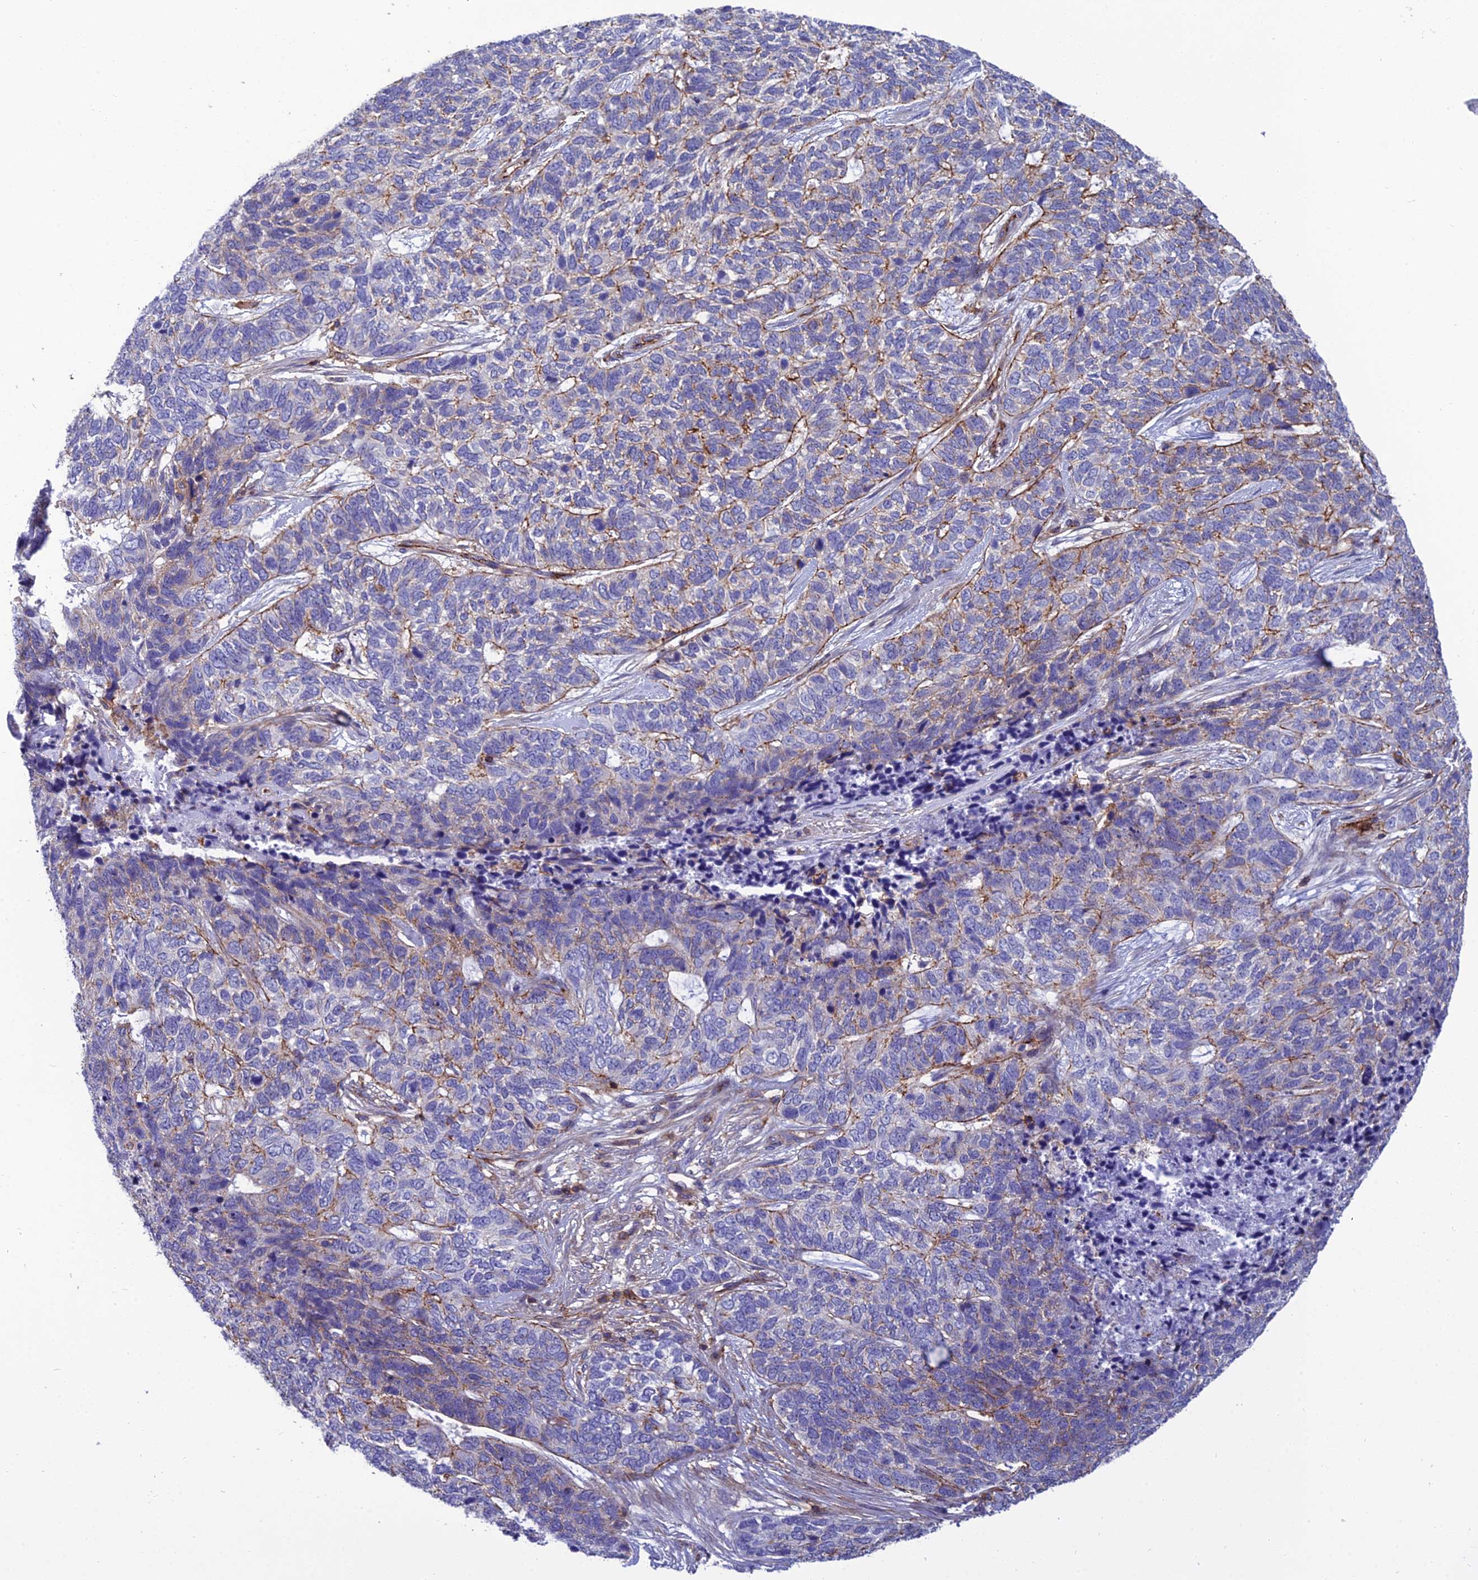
{"staining": {"intensity": "moderate", "quantity": "25%-75%", "location": "cytoplasmic/membranous"}, "tissue": "skin cancer", "cell_type": "Tumor cells", "image_type": "cancer", "snomed": [{"axis": "morphology", "description": "Basal cell carcinoma"}, {"axis": "topography", "description": "Skin"}], "caption": "An immunohistochemistry histopathology image of tumor tissue is shown. Protein staining in brown labels moderate cytoplasmic/membranous positivity in skin cancer (basal cell carcinoma) within tumor cells.", "gene": "PPP1R18", "patient": {"sex": "female", "age": 65}}